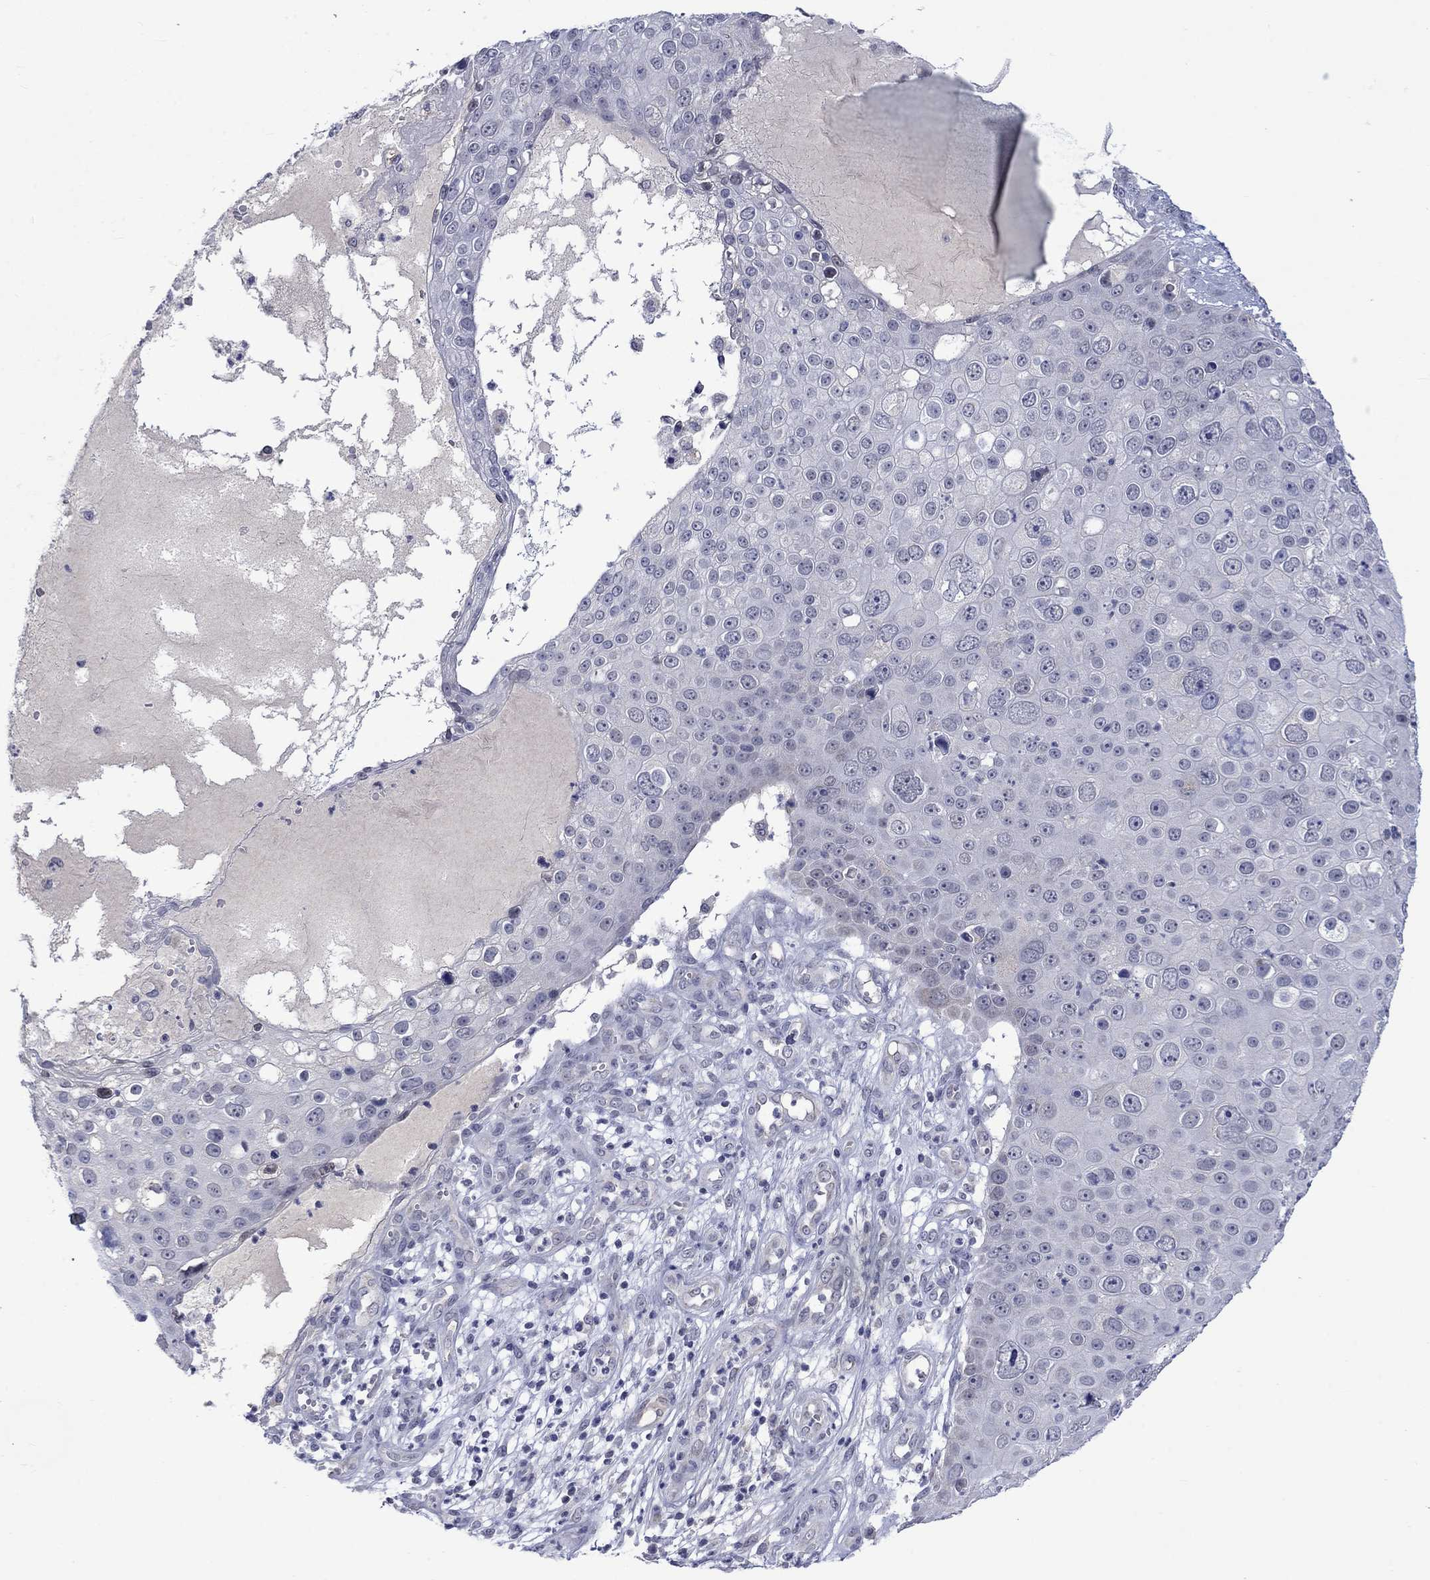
{"staining": {"intensity": "negative", "quantity": "none", "location": "none"}, "tissue": "skin cancer", "cell_type": "Tumor cells", "image_type": "cancer", "snomed": [{"axis": "morphology", "description": "Squamous cell carcinoma, NOS"}, {"axis": "topography", "description": "Skin"}], "caption": "Immunohistochemical staining of human skin cancer (squamous cell carcinoma) reveals no significant expression in tumor cells.", "gene": "KCNJ16", "patient": {"sex": "male", "age": 71}}